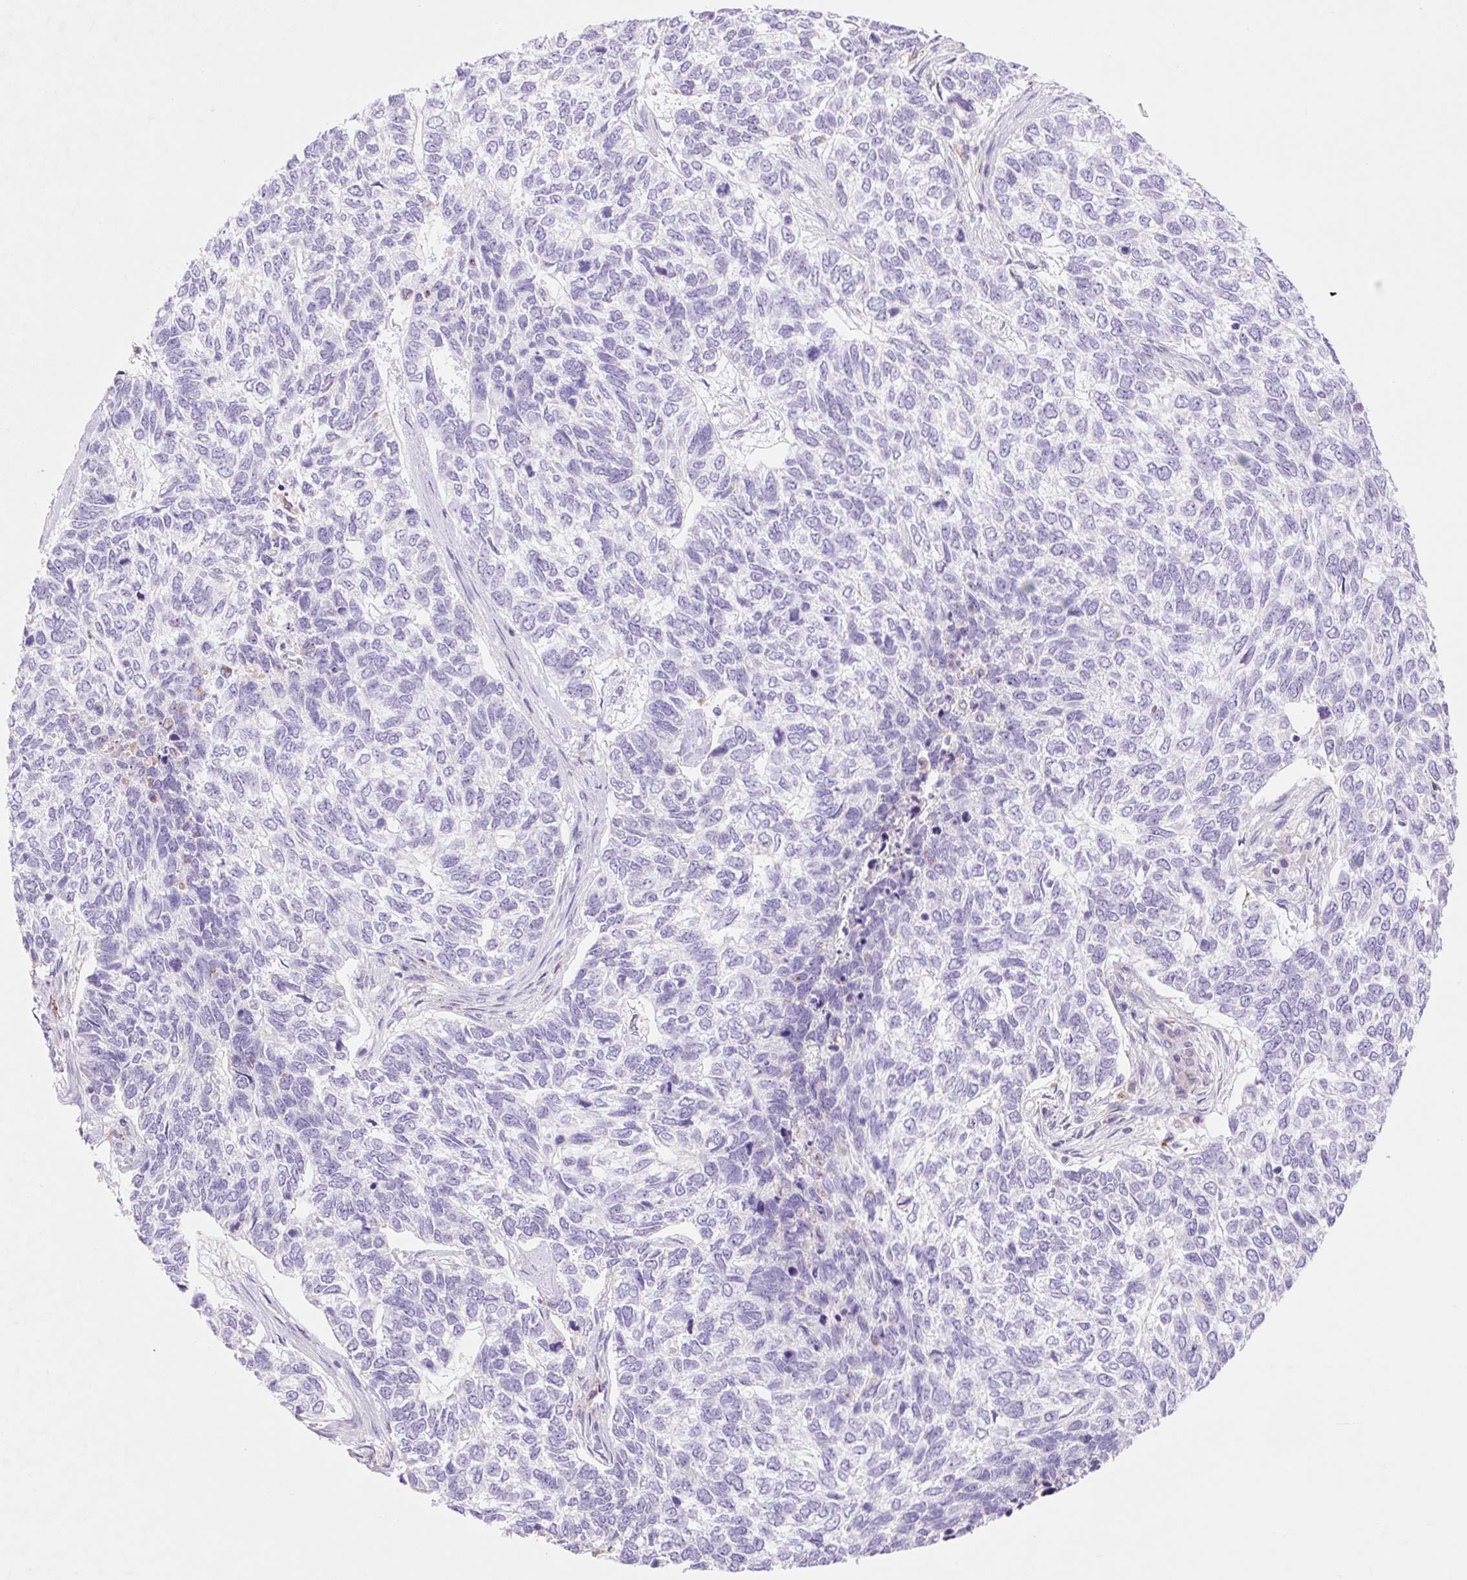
{"staining": {"intensity": "negative", "quantity": "none", "location": "none"}, "tissue": "skin cancer", "cell_type": "Tumor cells", "image_type": "cancer", "snomed": [{"axis": "morphology", "description": "Basal cell carcinoma"}, {"axis": "topography", "description": "Skin"}], "caption": "Skin cancer (basal cell carcinoma) was stained to show a protein in brown. There is no significant staining in tumor cells. (Immunohistochemistry, brightfield microscopy, high magnification).", "gene": "HEXA", "patient": {"sex": "female", "age": 65}}